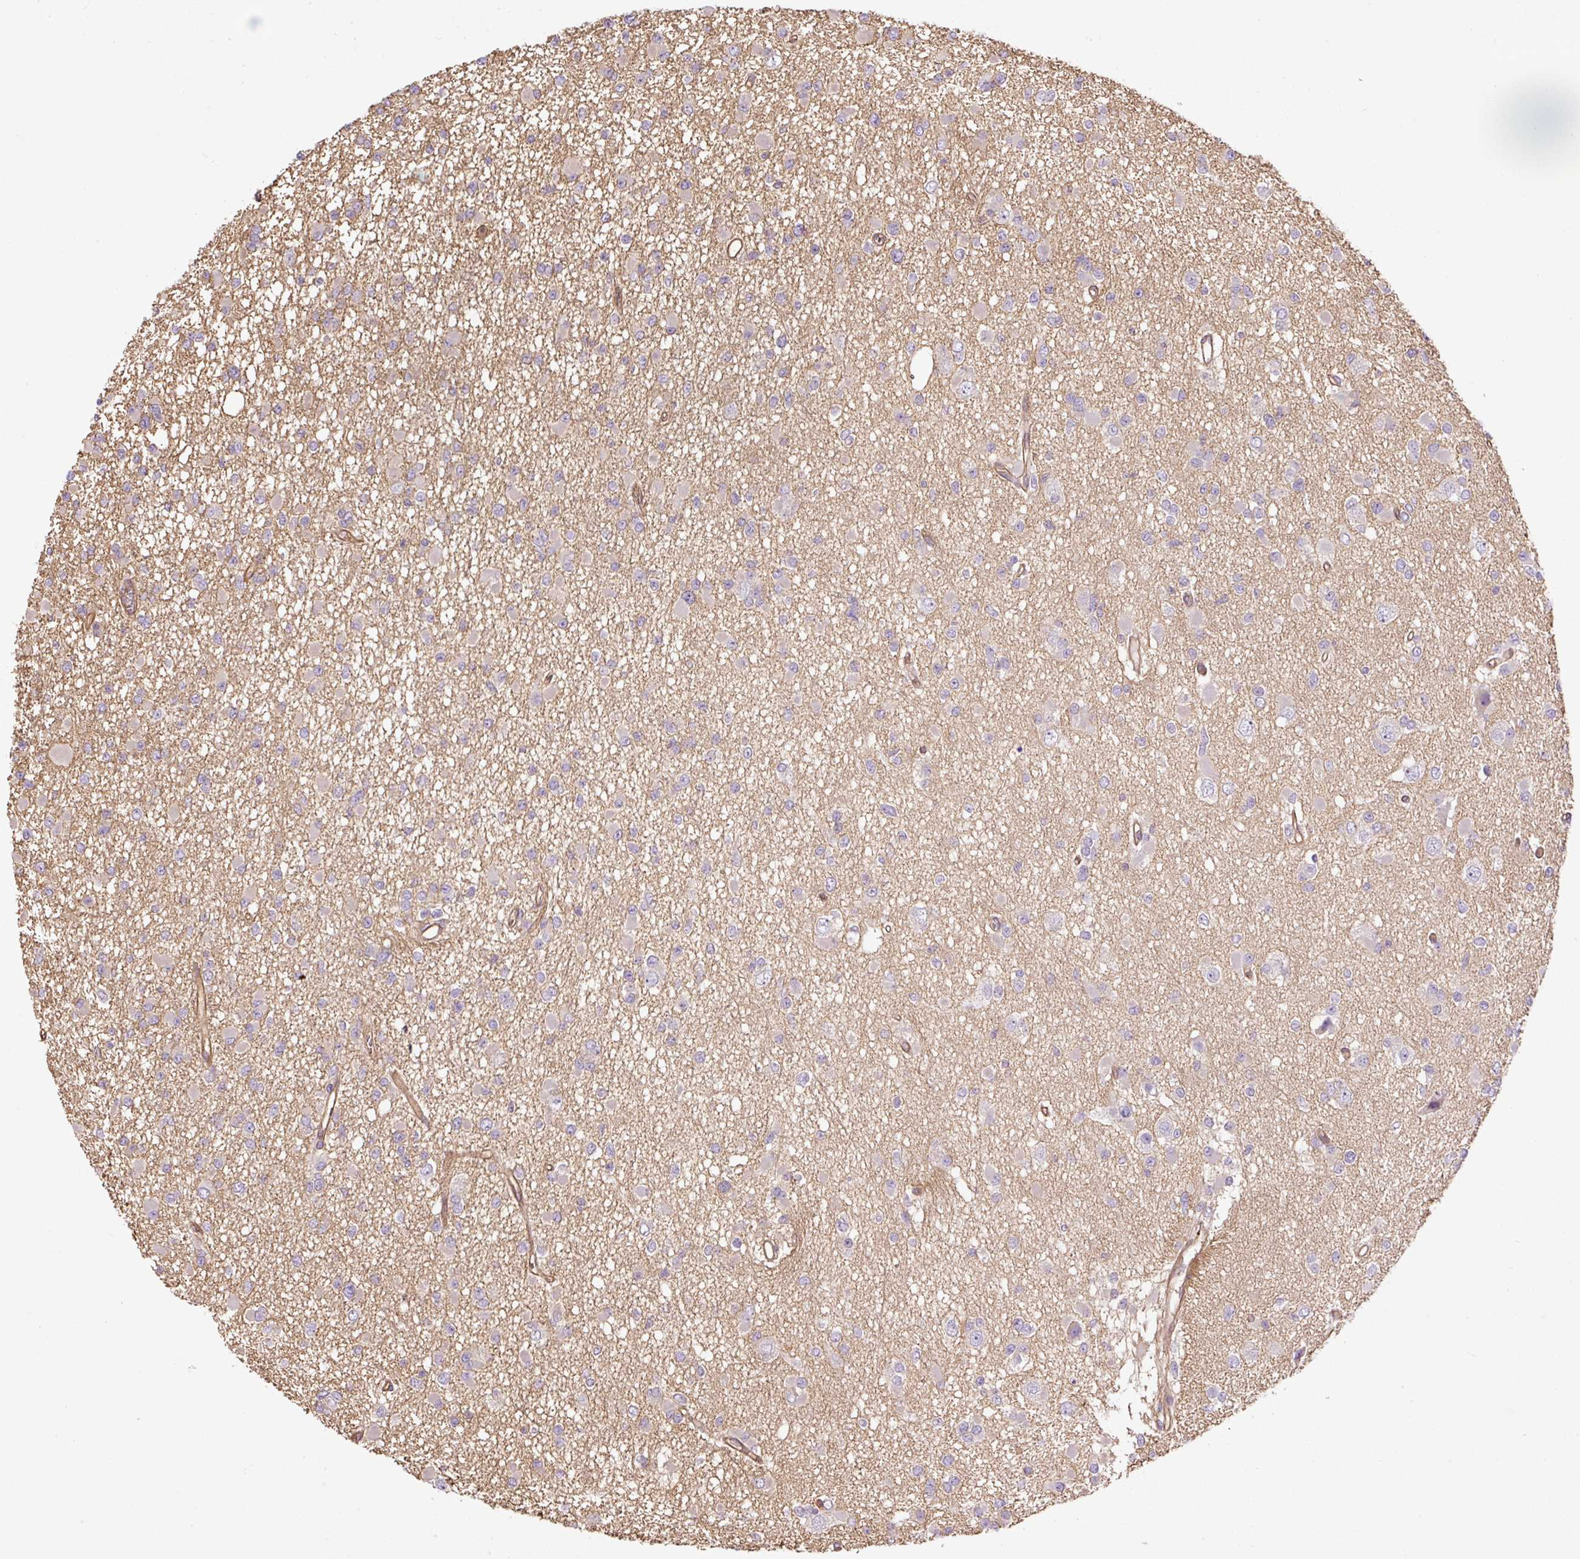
{"staining": {"intensity": "negative", "quantity": "none", "location": "none"}, "tissue": "glioma", "cell_type": "Tumor cells", "image_type": "cancer", "snomed": [{"axis": "morphology", "description": "Glioma, malignant, Low grade"}, {"axis": "topography", "description": "Brain"}], "caption": "An immunohistochemistry micrograph of glioma is shown. There is no staining in tumor cells of glioma.", "gene": "B3GALT5", "patient": {"sex": "female", "age": 22}}